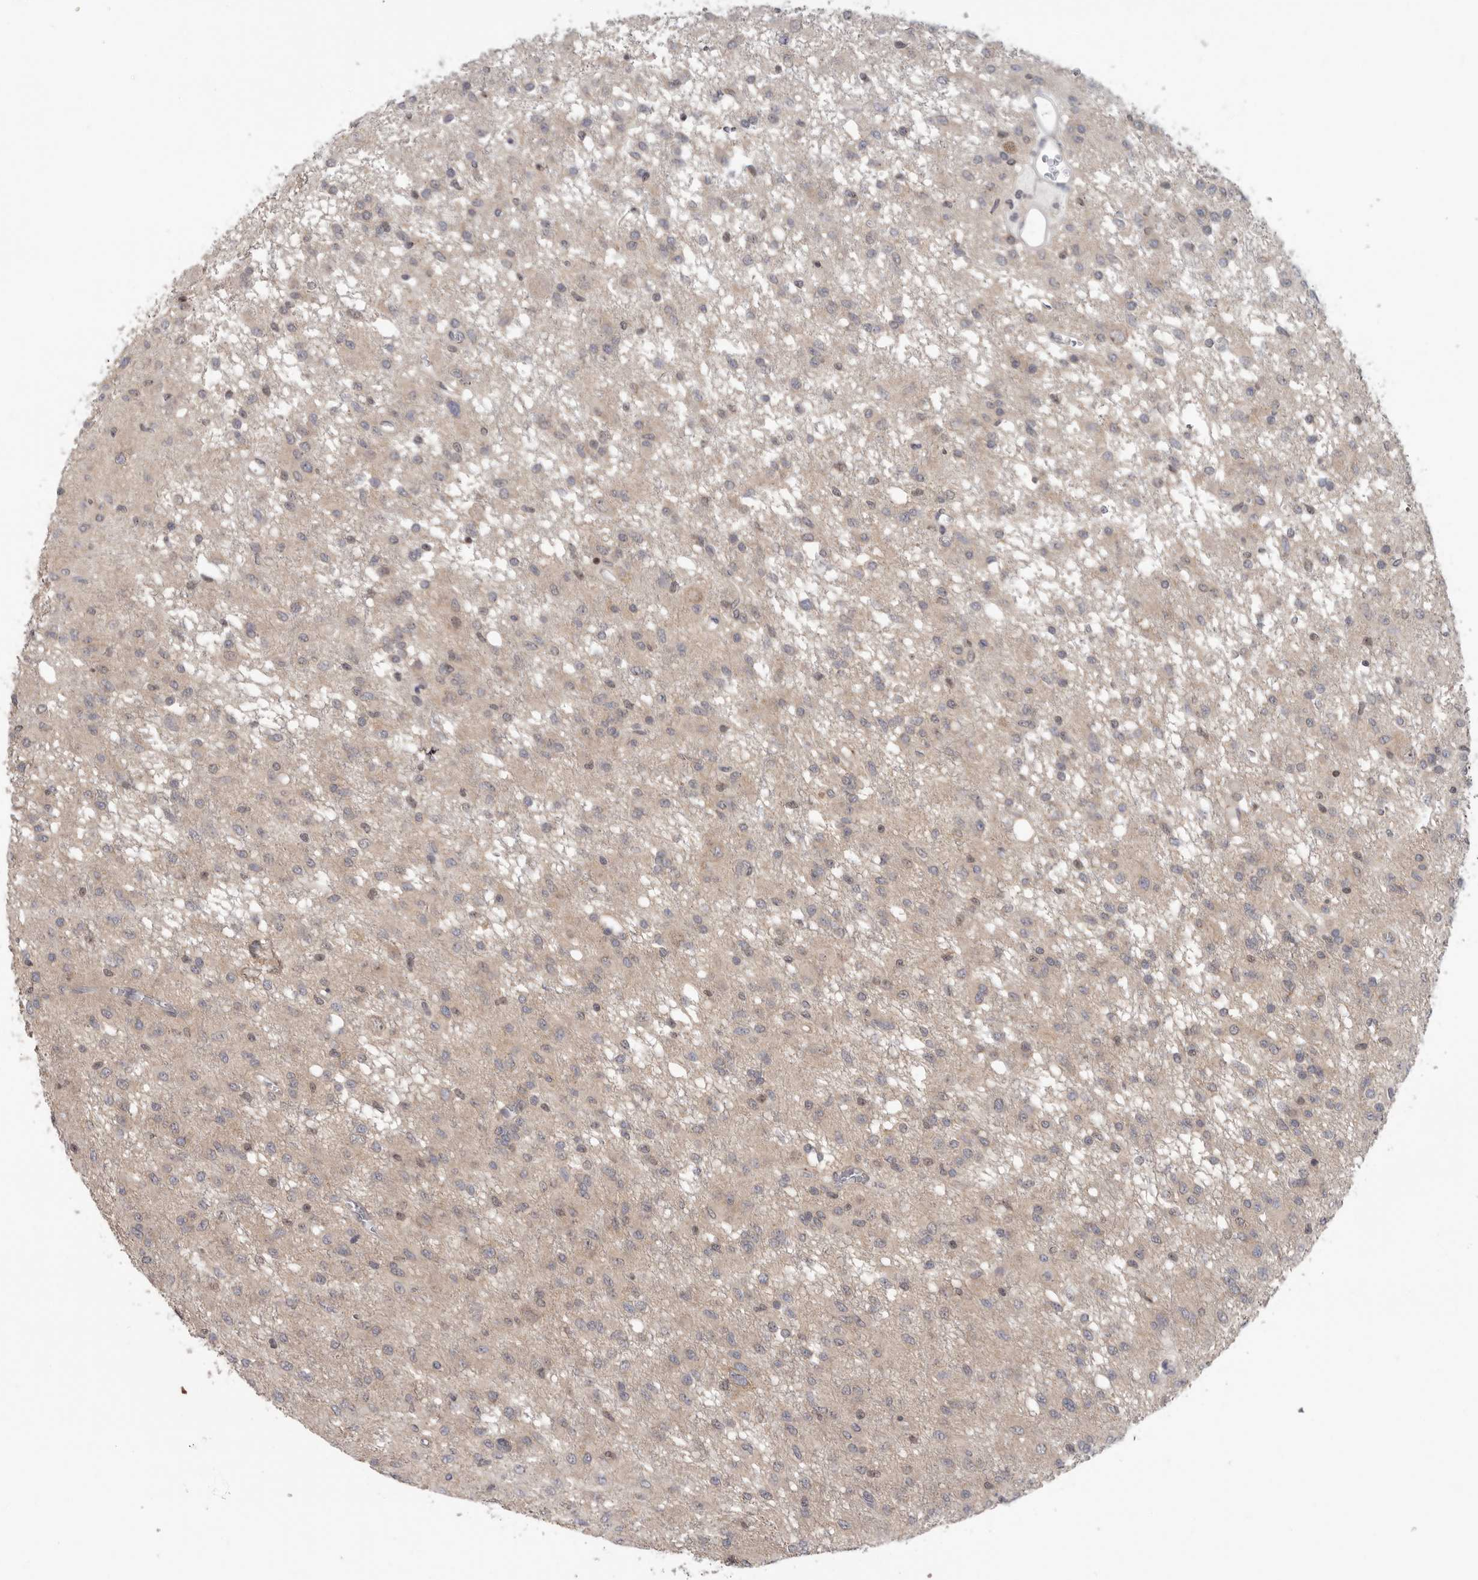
{"staining": {"intensity": "weak", "quantity": "25%-75%", "location": "cytoplasmic/membranous"}, "tissue": "glioma", "cell_type": "Tumor cells", "image_type": "cancer", "snomed": [{"axis": "morphology", "description": "Glioma, malignant, High grade"}, {"axis": "topography", "description": "Brain"}], "caption": "The image displays a brown stain indicating the presence of a protein in the cytoplasmic/membranous of tumor cells in glioma.", "gene": "KLK5", "patient": {"sex": "female", "age": 59}}